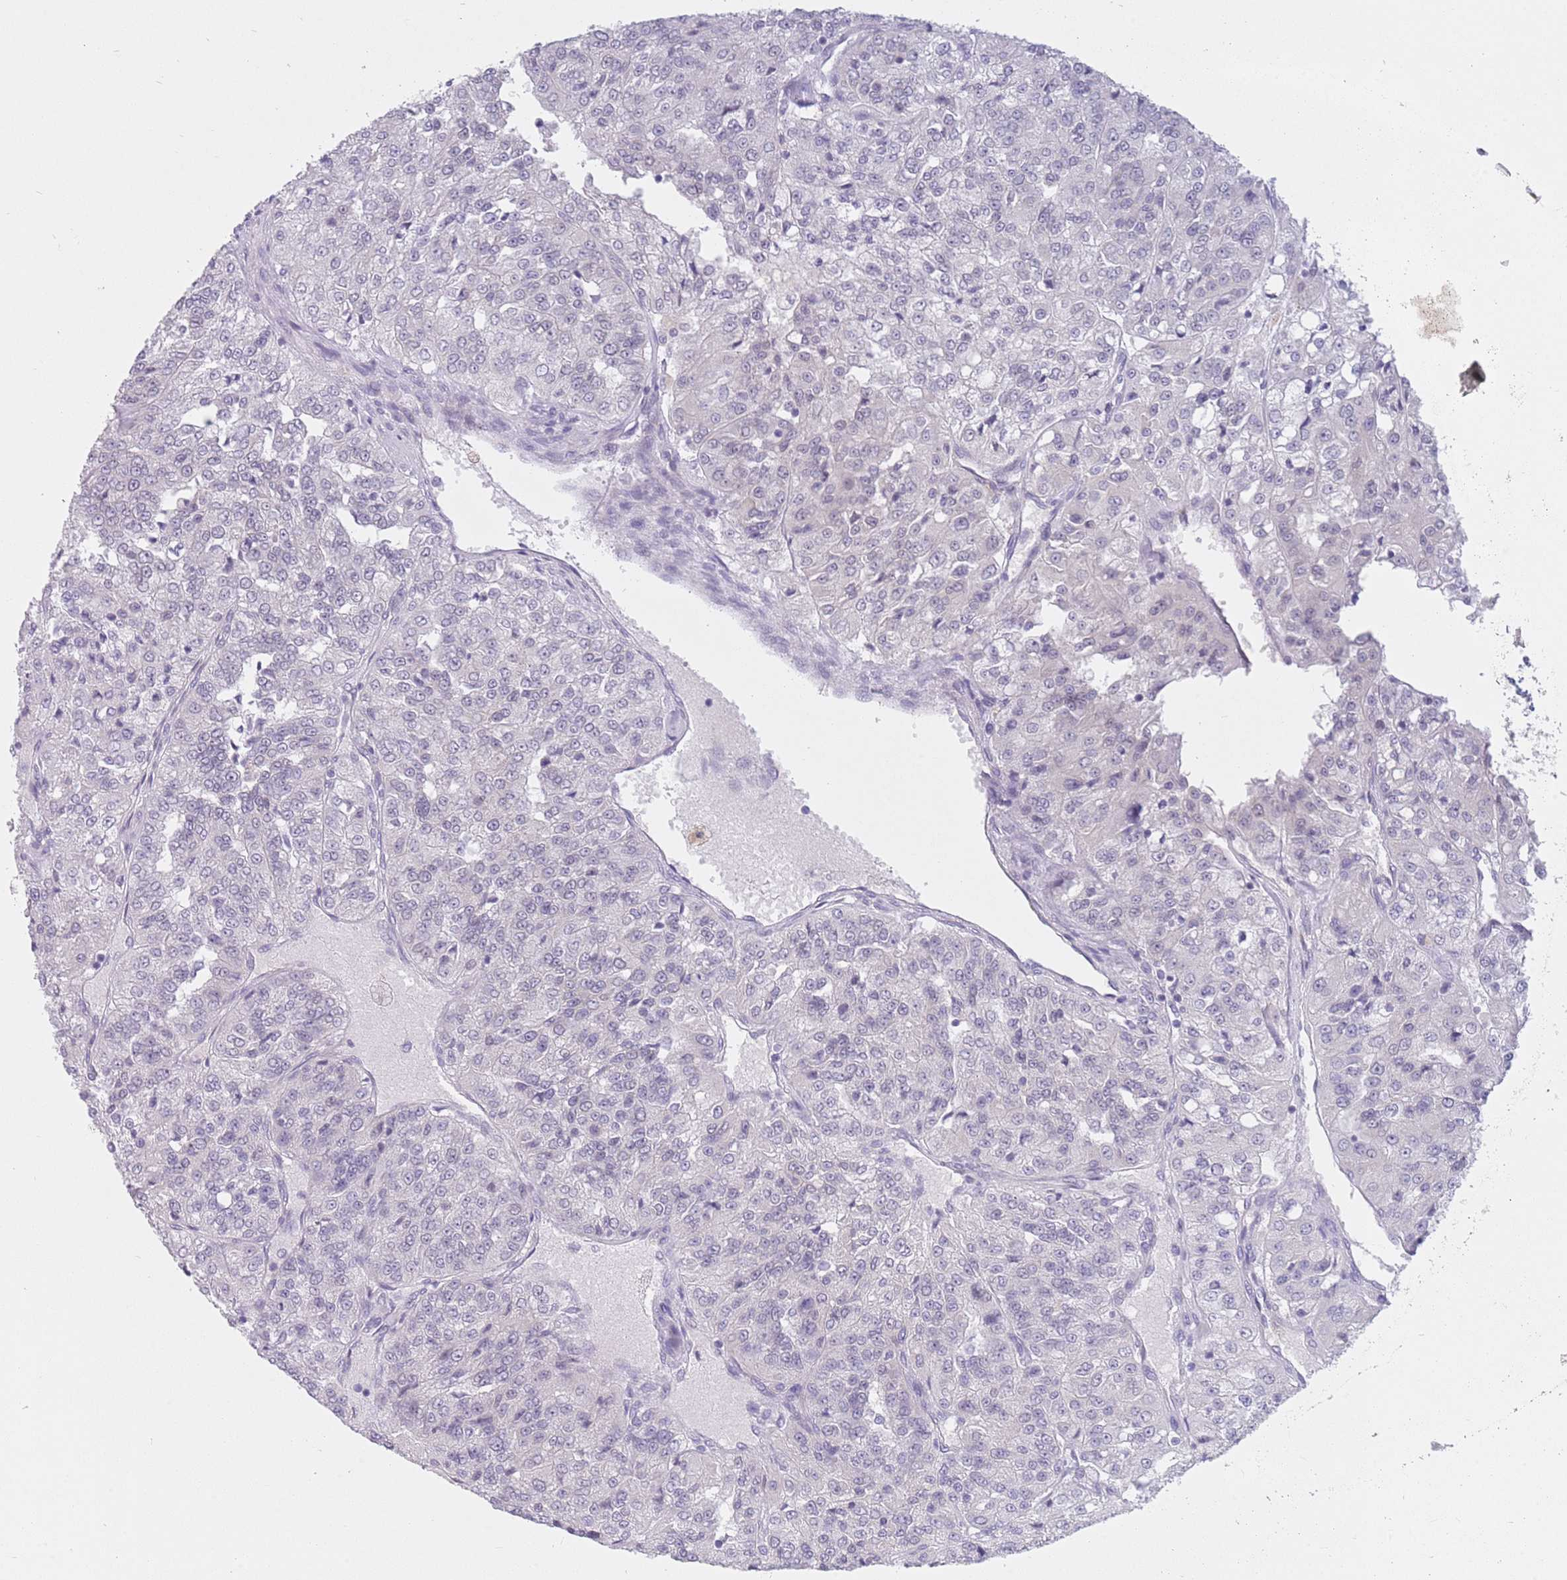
{"staining": {"intensity": "negative", "quantity": "none", "location": "none"}, "tissue": "renal cancer", "cell_type": "Tumor cells", "image_type": "cancer", "snomed": [{"axis": "morphology", "description": "Adenocarcinoma, NOS"}, {"axis": "topography", "description": "Kidney"}], "caption": "IHC of renal cancer (adenocarcinoma) demonstrates no staining in tumor cells.", "gene": "ZNF574", "patient": {"sex": "female", "age": 63}}